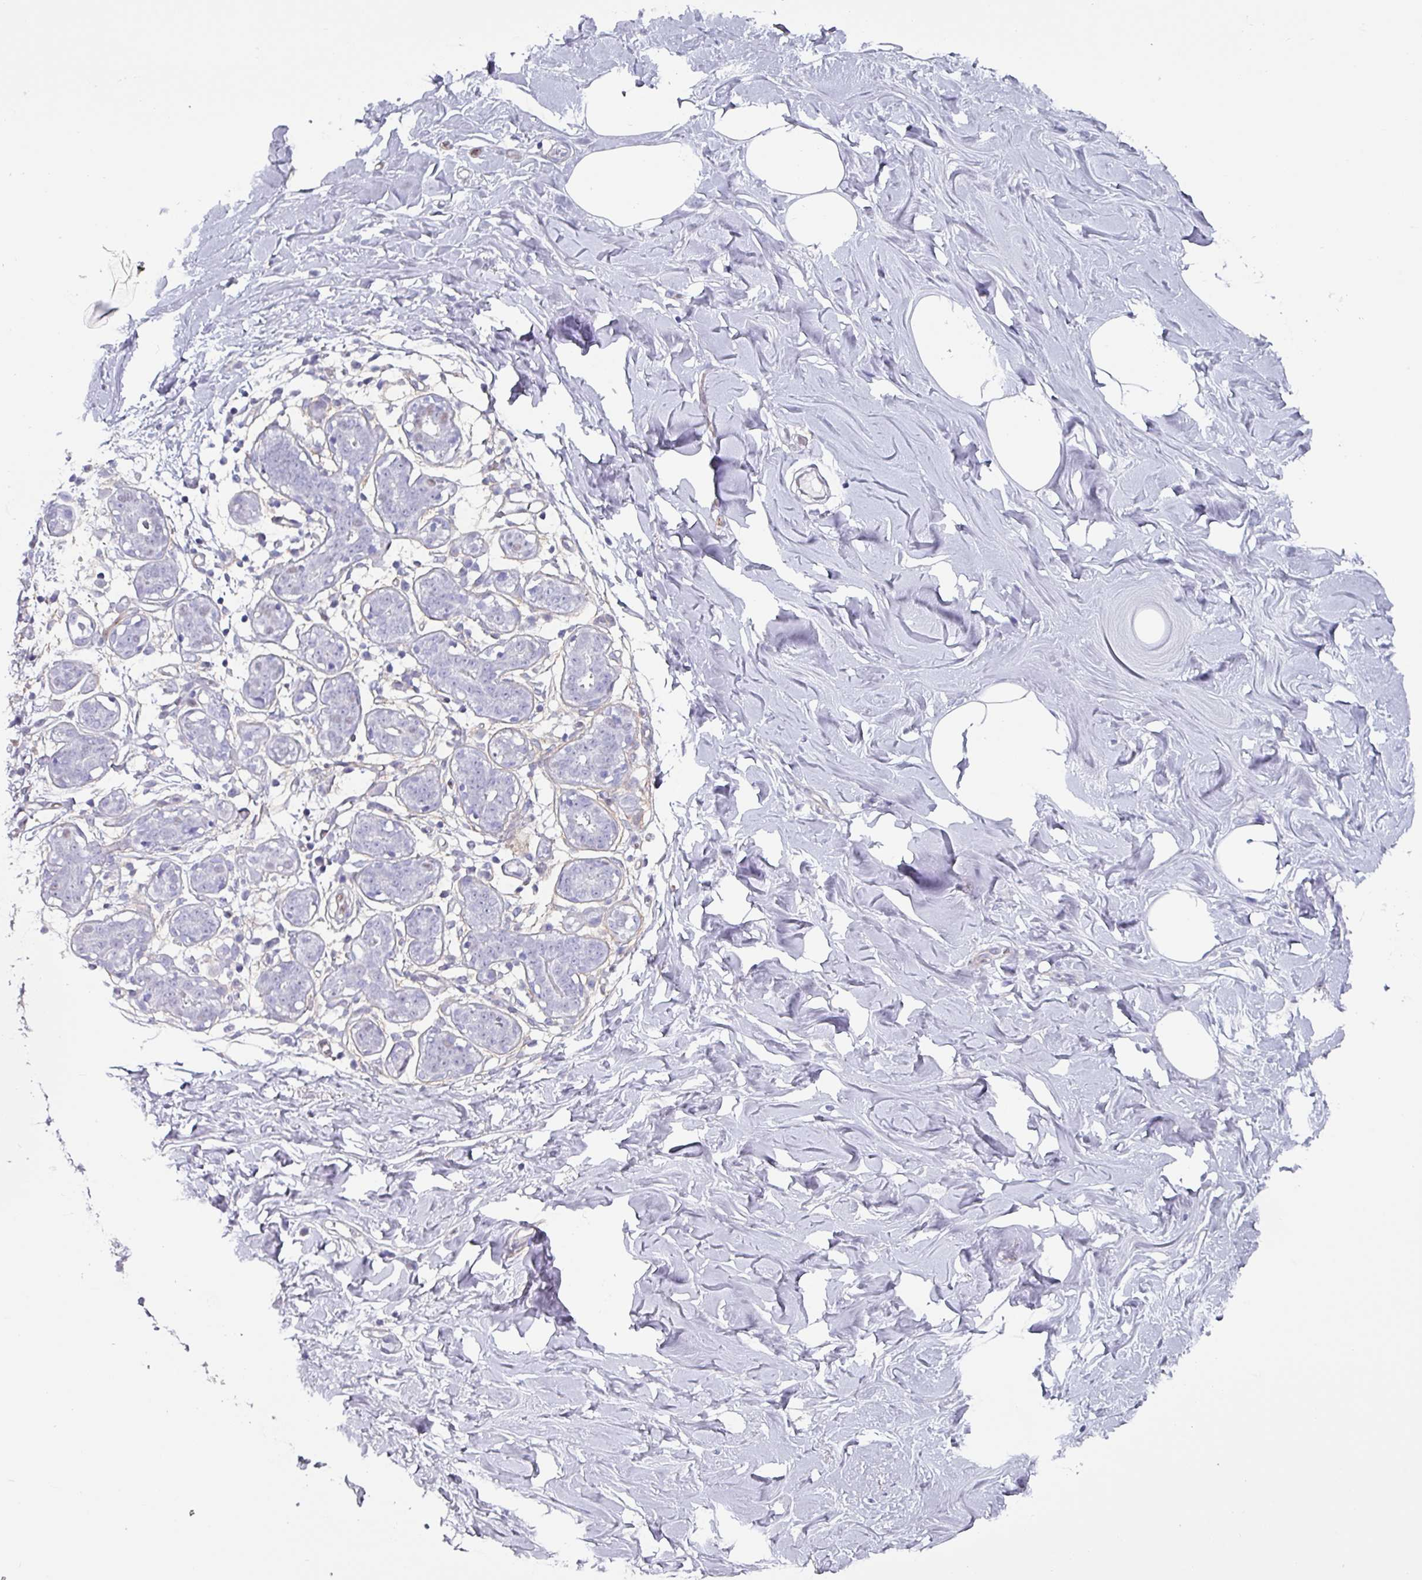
{"staining": {"intensity": "negative", "quantity": "none", "location": "none"}, "tissue": "breast", "cell_type": "Adipocytes", "image_type": "normal", "snomed": [{"axis": "morphology", "description": "Normal tissue, NOS"}, {"axis": "topography", "description": "Breast"}], "caption": "This is an immunohistochemistry image of normal human breast. There is no expression in adipocytes.", "gene": "ZNF816", "patient": {"sex": "female", "age": 27}}